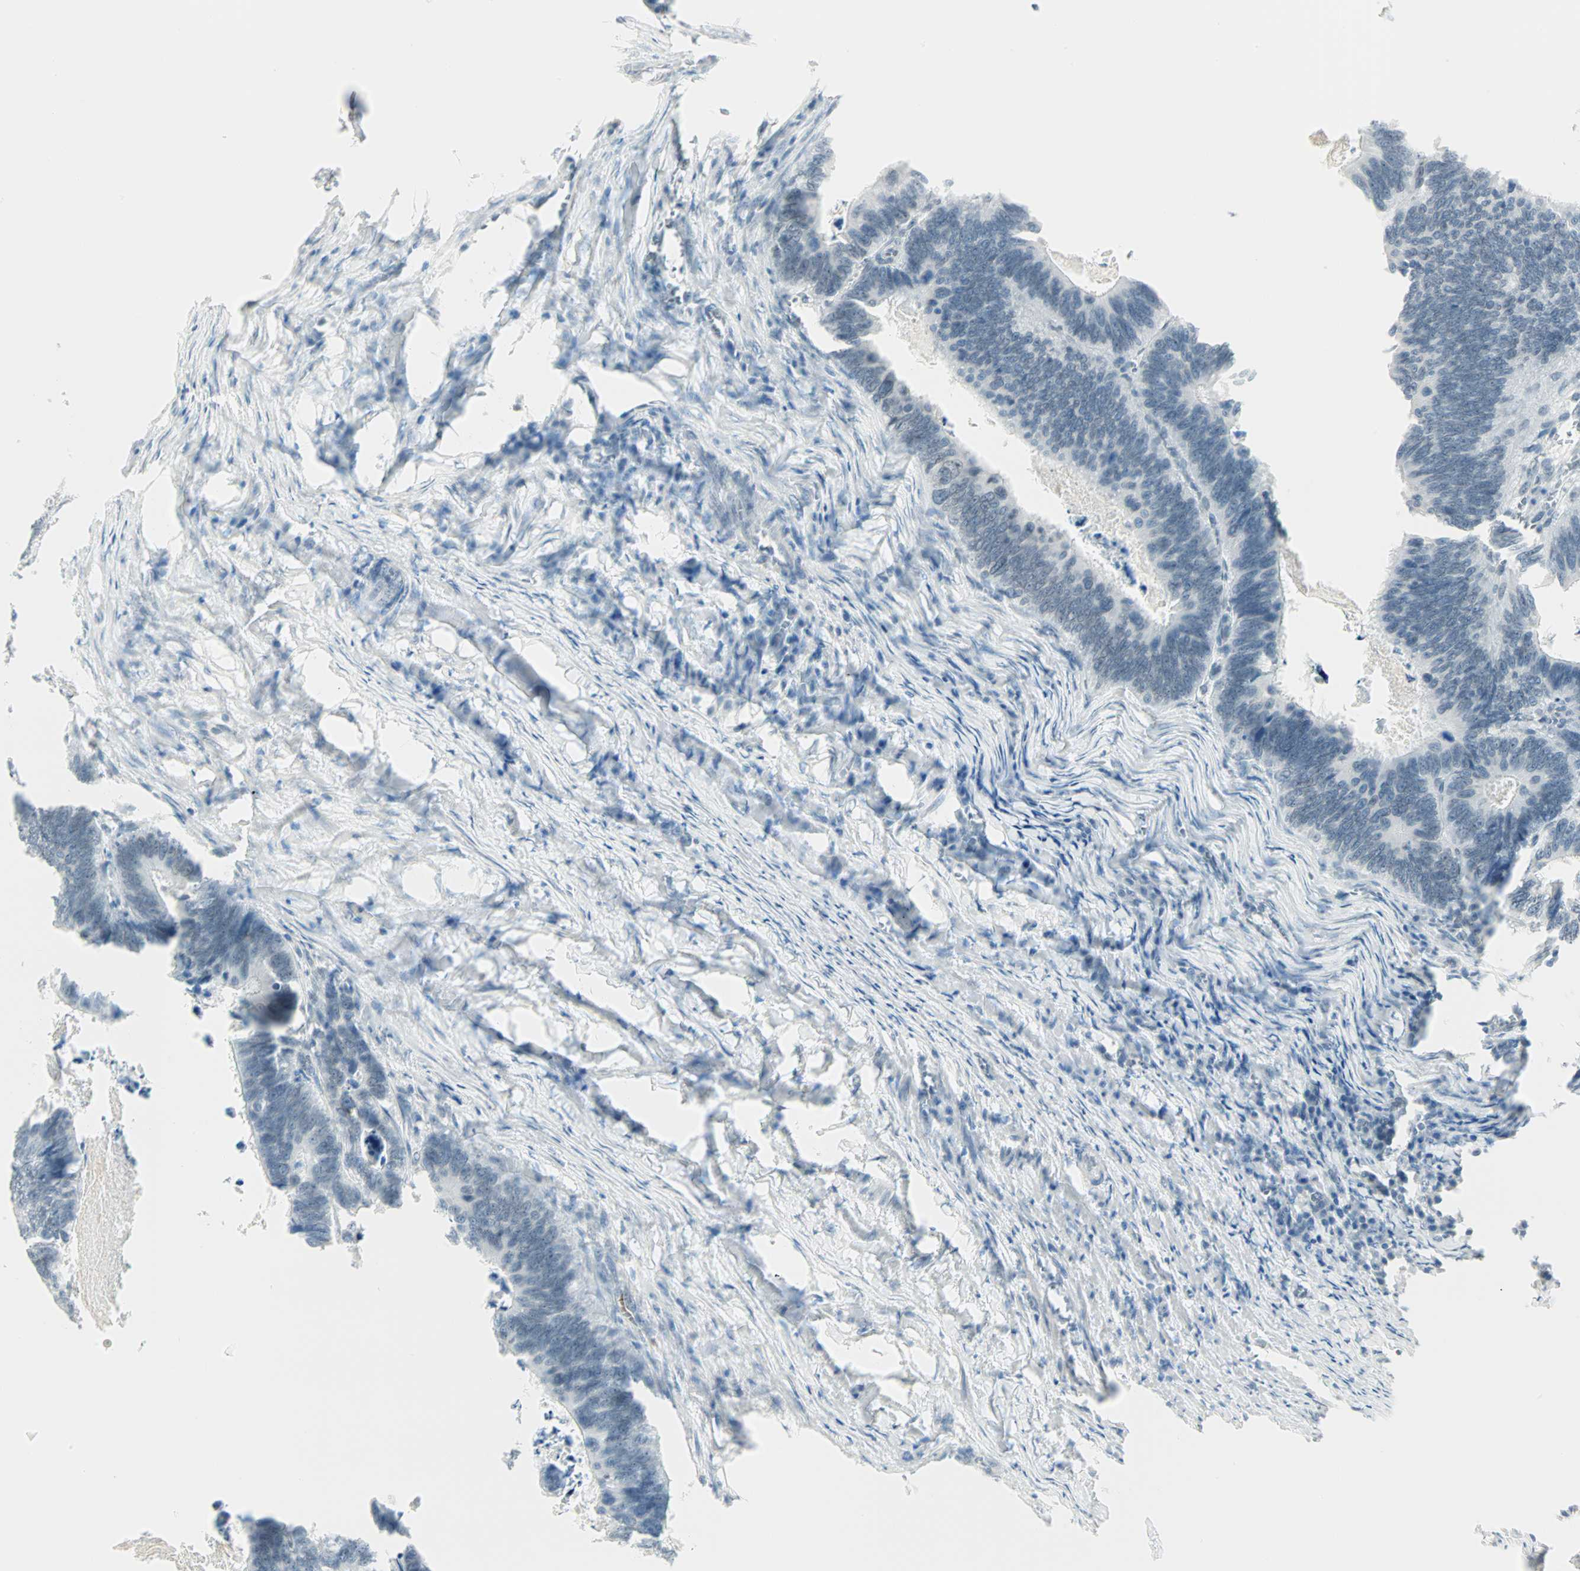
{"staining": {"intensity": "negative", "quantity": "none", "location": "none"}, "tissue": "colorectal cancer", "cell_type": "Tumor cells", "image_type": "cancer", "snomed": [{"axis": "morphology", "description": "Adenocarcinoma, NOS"}, {"axis": "topography", "description": "Colon"}], "caption": "Immunohistochemistry (IHC) micrograph of human colorectal cancer stained for a protein (brown), which shows no positivity in tumor cells. (DAB (3,3'-diaminobenzidine) immunohistochemistry, high magnification).", "gene": "BCAN", "patient": {"sex": "male", "age": 72}}